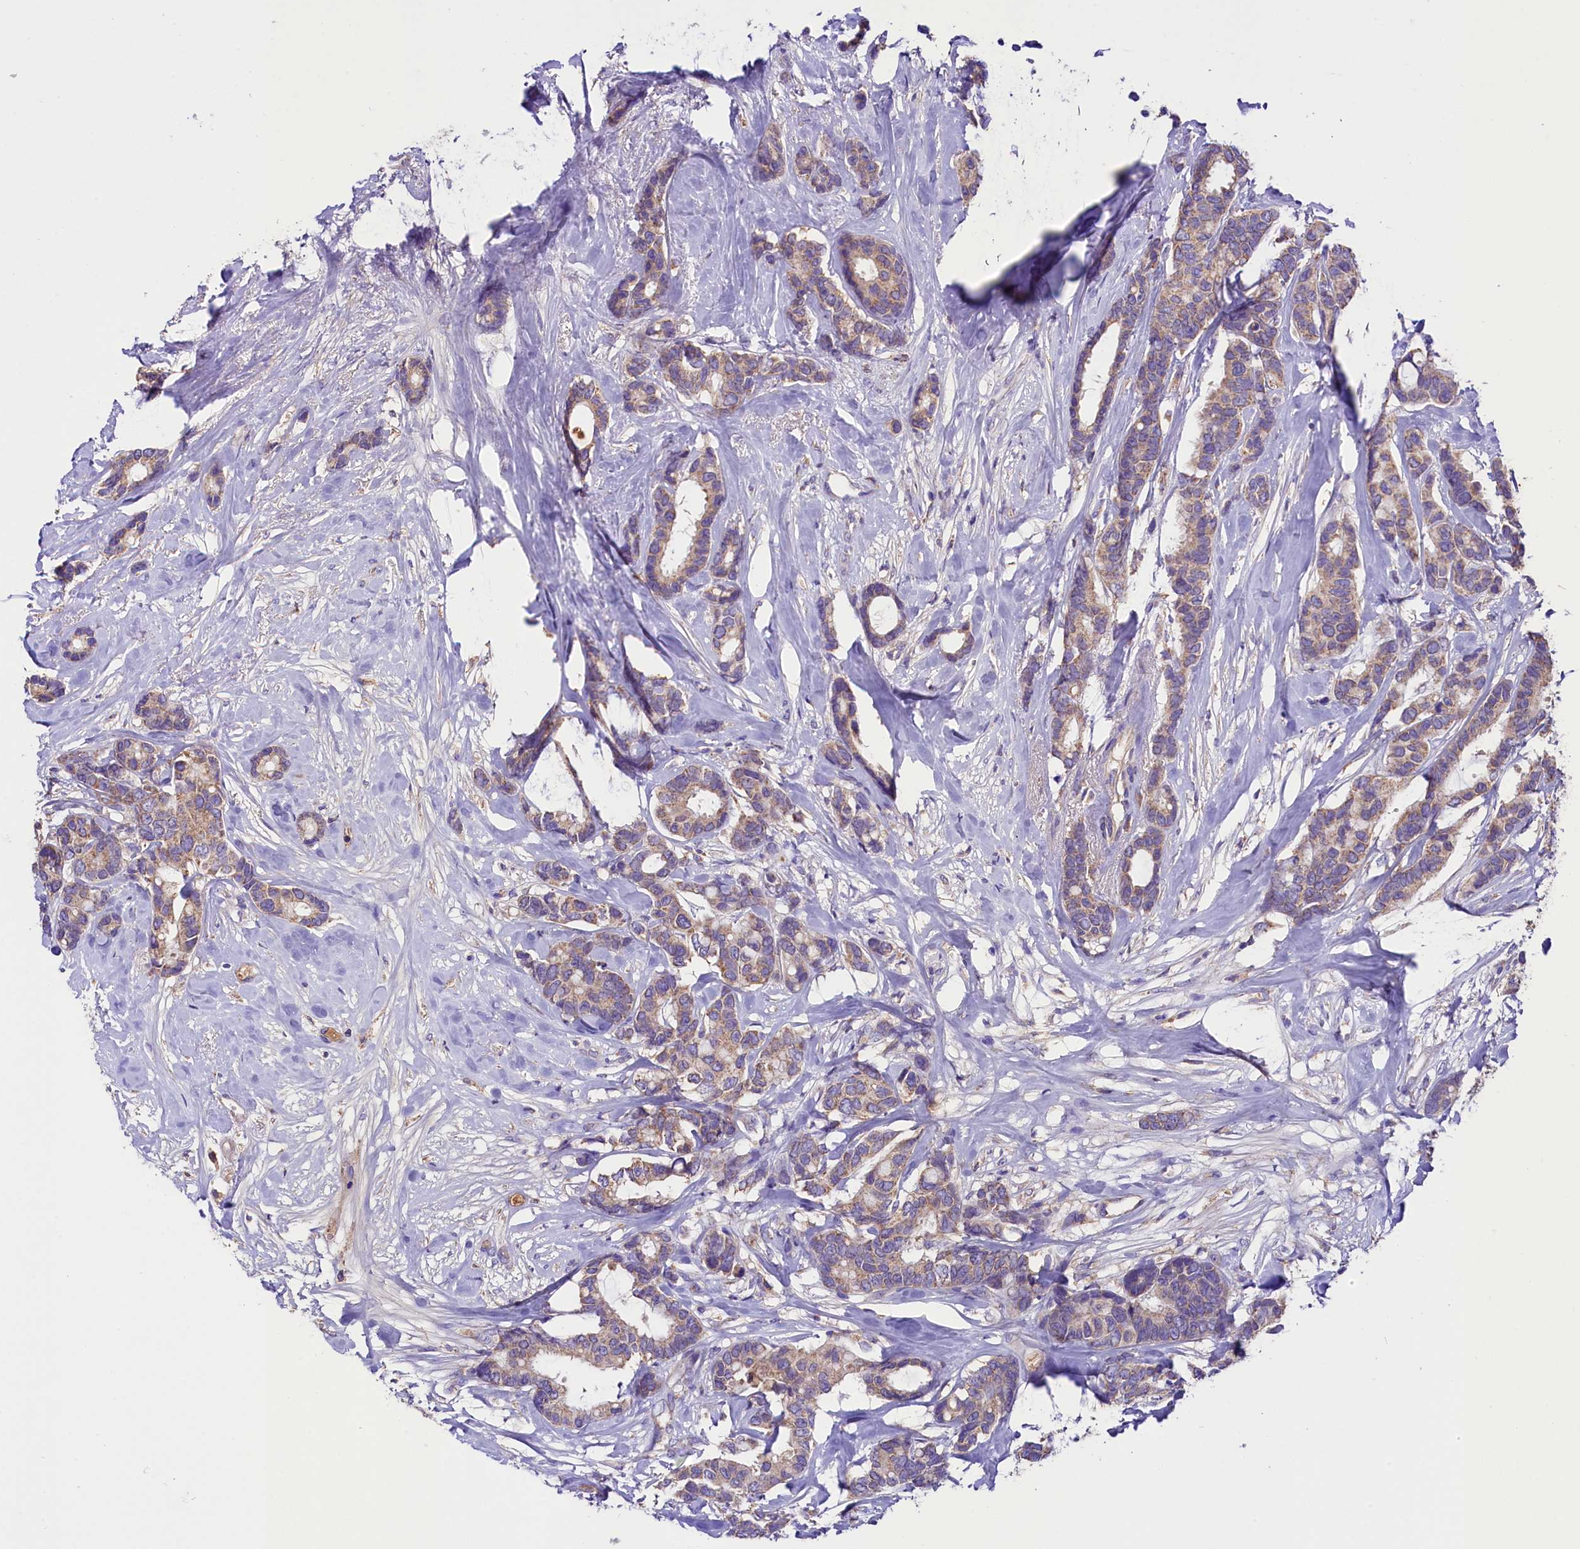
{"staining": {"intensity": "weak", "quantity": ">75%", "location": "cytoplasmic/membranous"}, "tissue": "breast cancer", "cell_type": "Tumor cells", "image_type": "cancer", "snomed": [{"axis": "morphology", "description": "Duct carcinoma"}, {"axis": "topography", "description": "Breast"}], "caption": "Protein staining of intraductal carcinoma (breast) tissue shows weak cytoplasmic/membranous staining in about >75% of tumor cells.", "gene": "SIX5", "patient": {"sex": "female", "age": 87}}